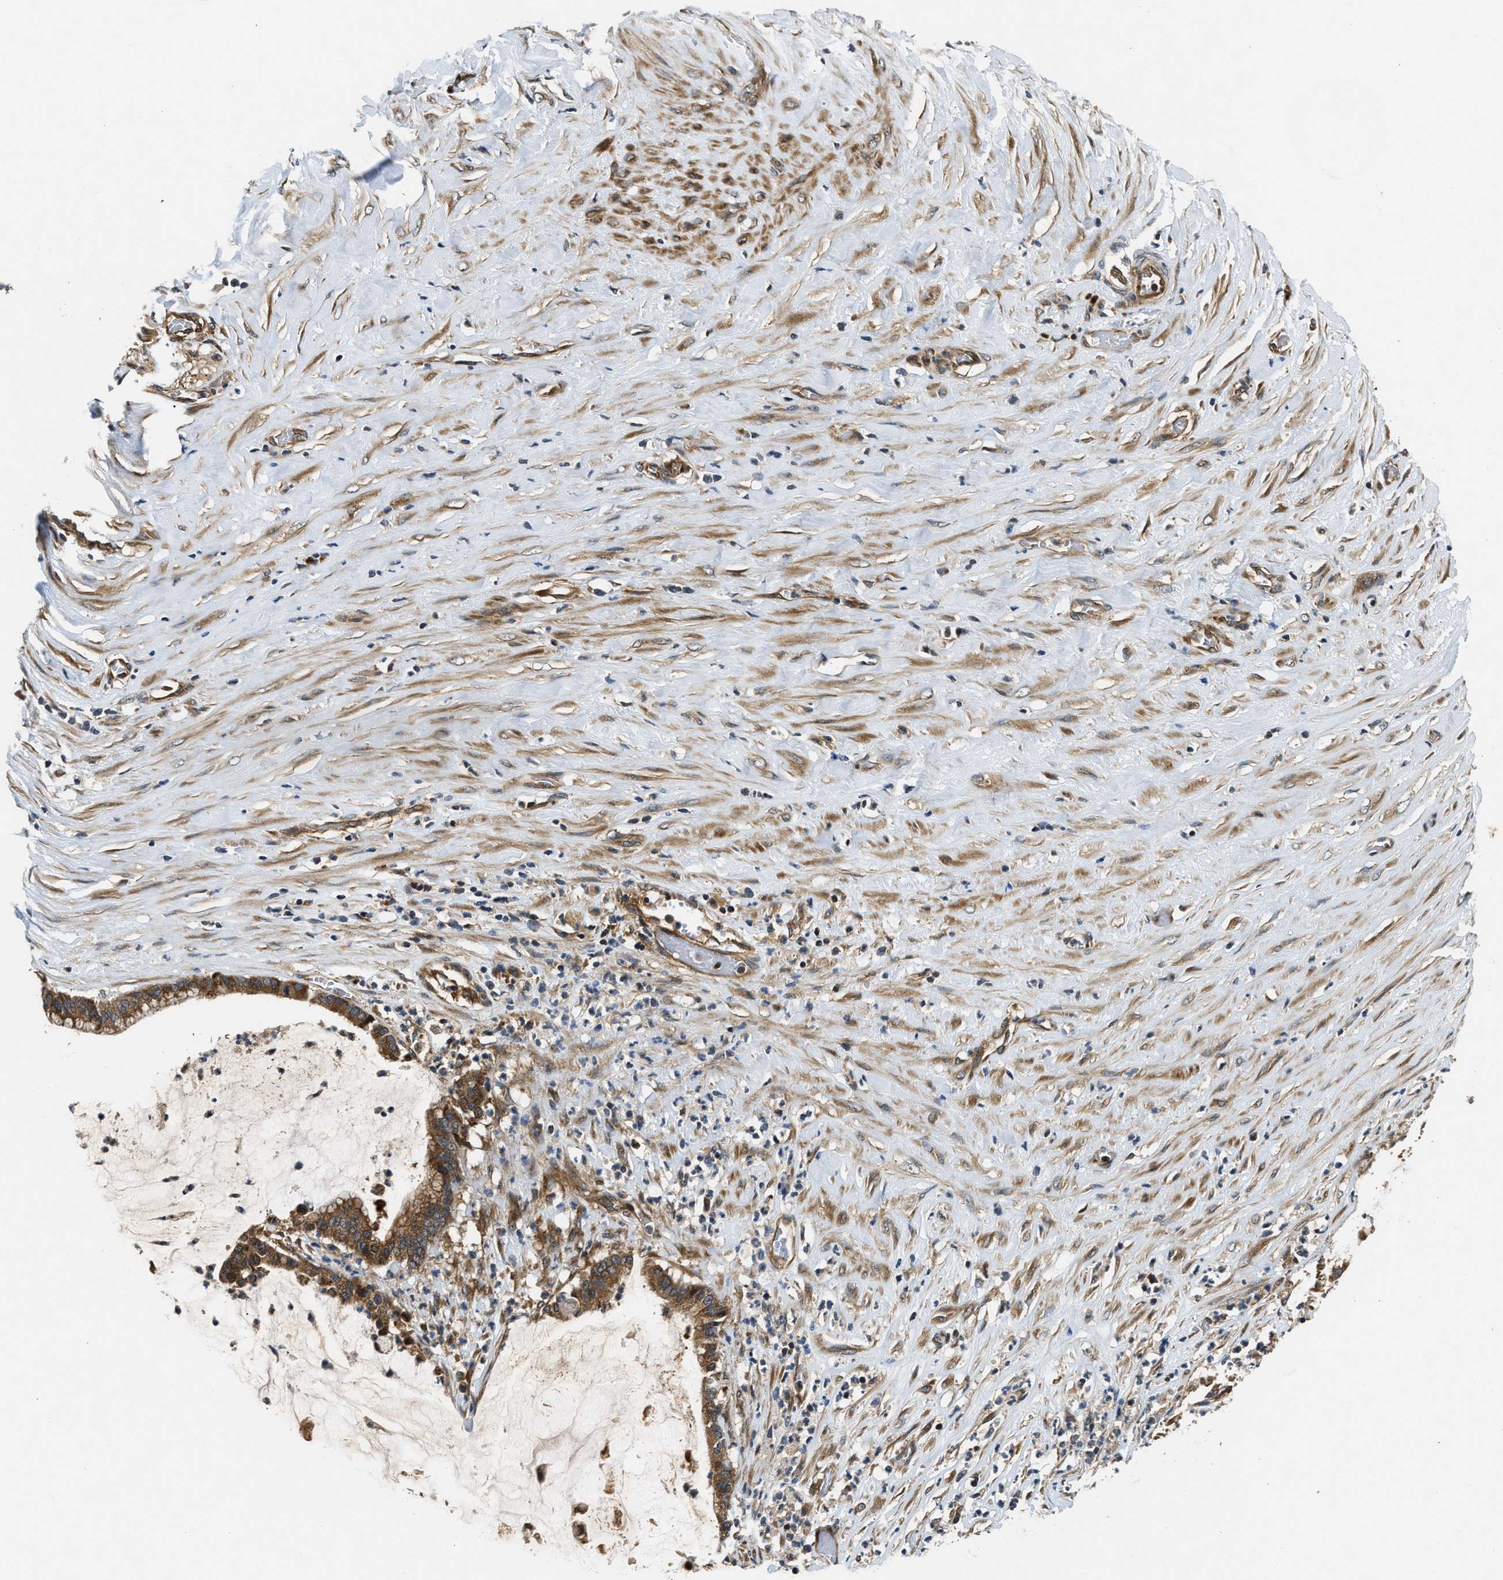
{"staining": {"intensity": "moderate", "quantity": ">75%", "location": "cytoplasmic/membranous"}, "tissue": "pancreatic cancer", "cell_type": "Tumor cells", "image_type": "cancer", "snomed": [{"axis": "morphology", "description": "Adenocarcinoma, NOS"}, {"axis": "topography", "description": "Pancreas"}], "caption": "A brown stain labels moderate cytoplasmic/membranous staining of a protein in human pancreatic cancer tumor cells.", "gene": "PNPLA8", "patient": {"sex": "male", "age": 41}}